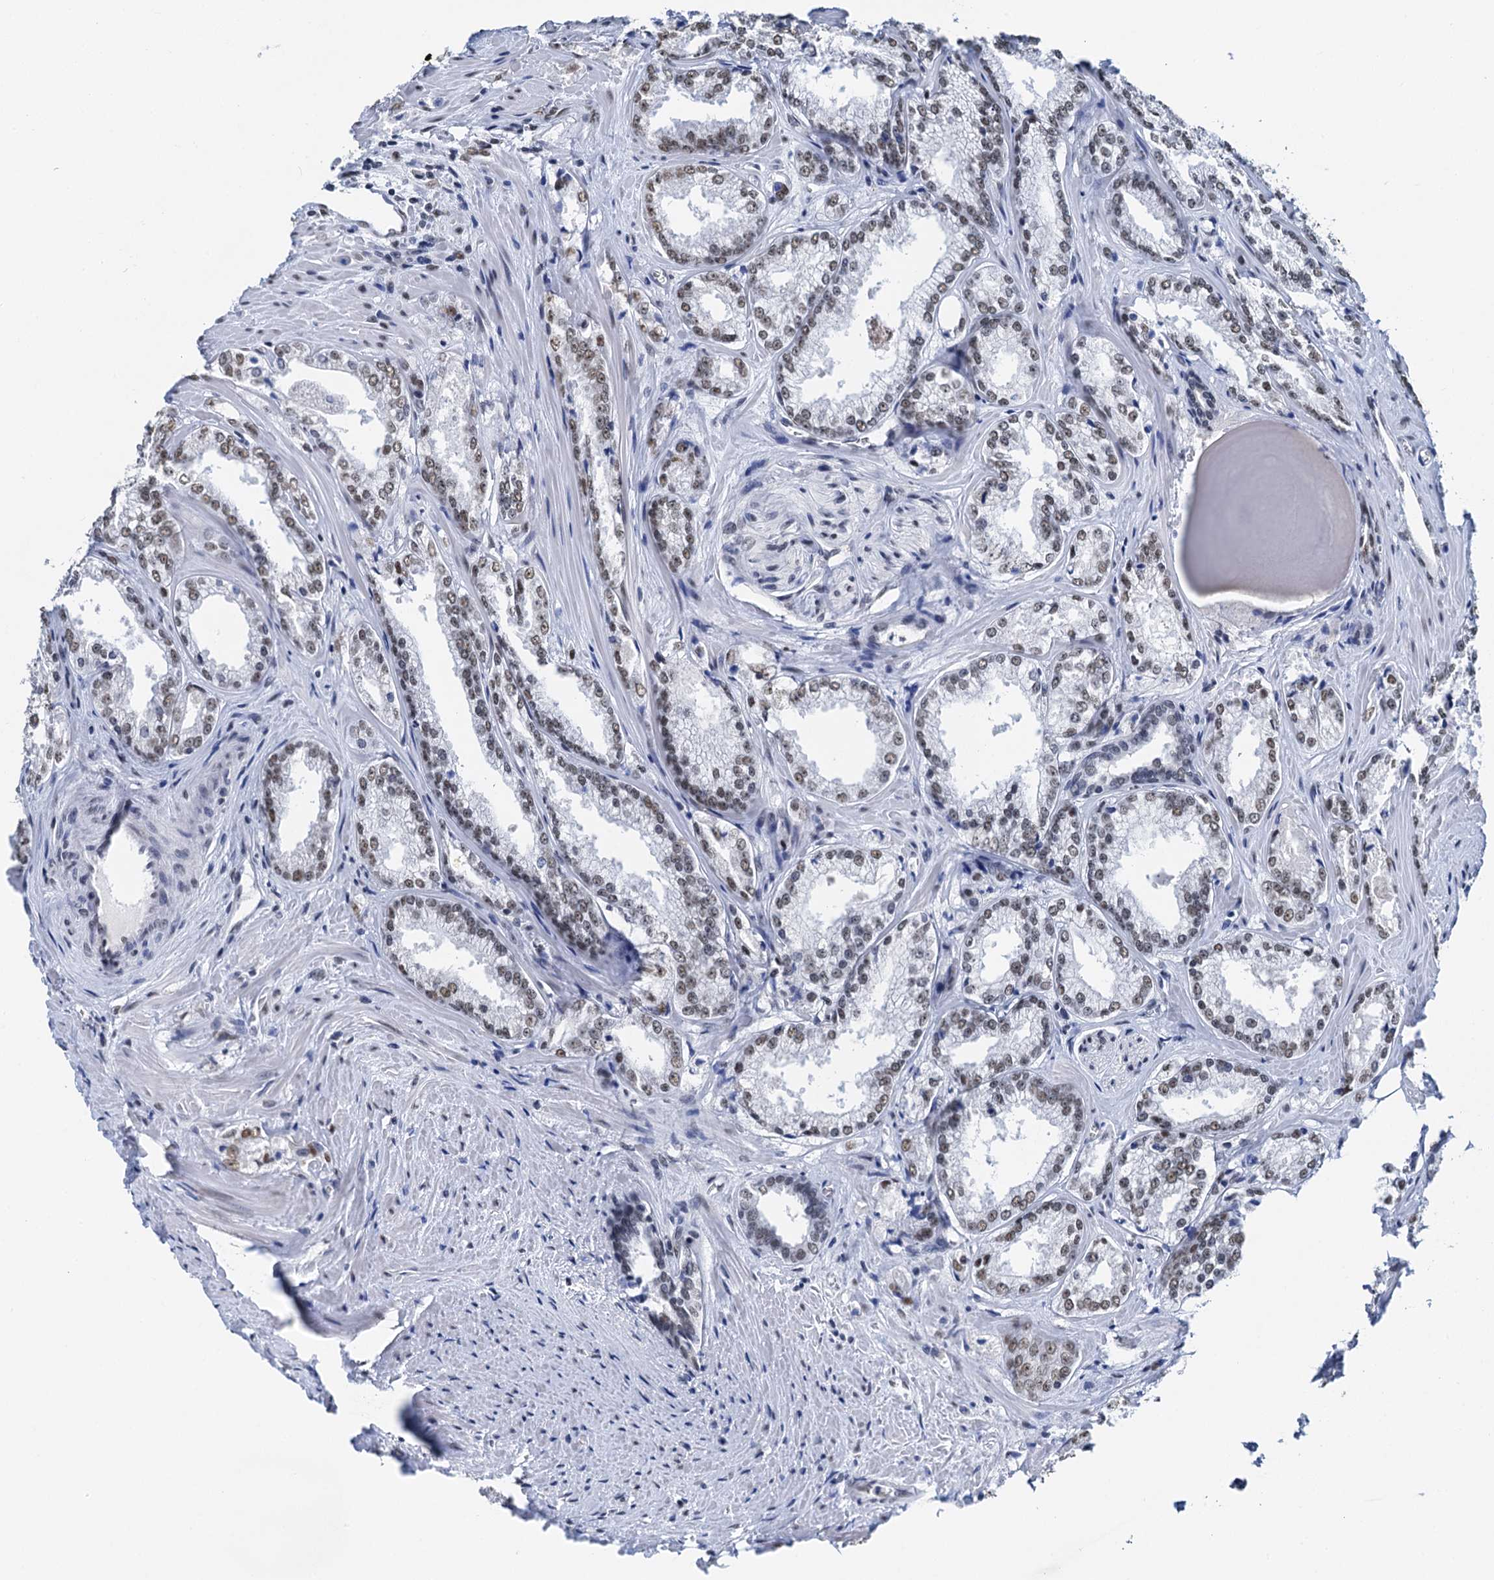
{"staining": {"intensity": "moderate", "quantity": ">75%", "location": "nuclear"}, "tissue": "prostate cancer", "cell_type": "Tumor cells", "image_type": "cancer", "snomed": [{"axis": "morphology", "description": "Adenocarcinoma, Low grade"}, {"axis": "topography", "description": "Prostate"}], "caption": "Immunohistochemical staining of human prostate adenocarcinoma (low-grade) demonstrates moderate nuclear protein expression in approximately >75% of tumor cells.", "gene": "SLTM", "patient": {"sex": "male", "age": 47}}